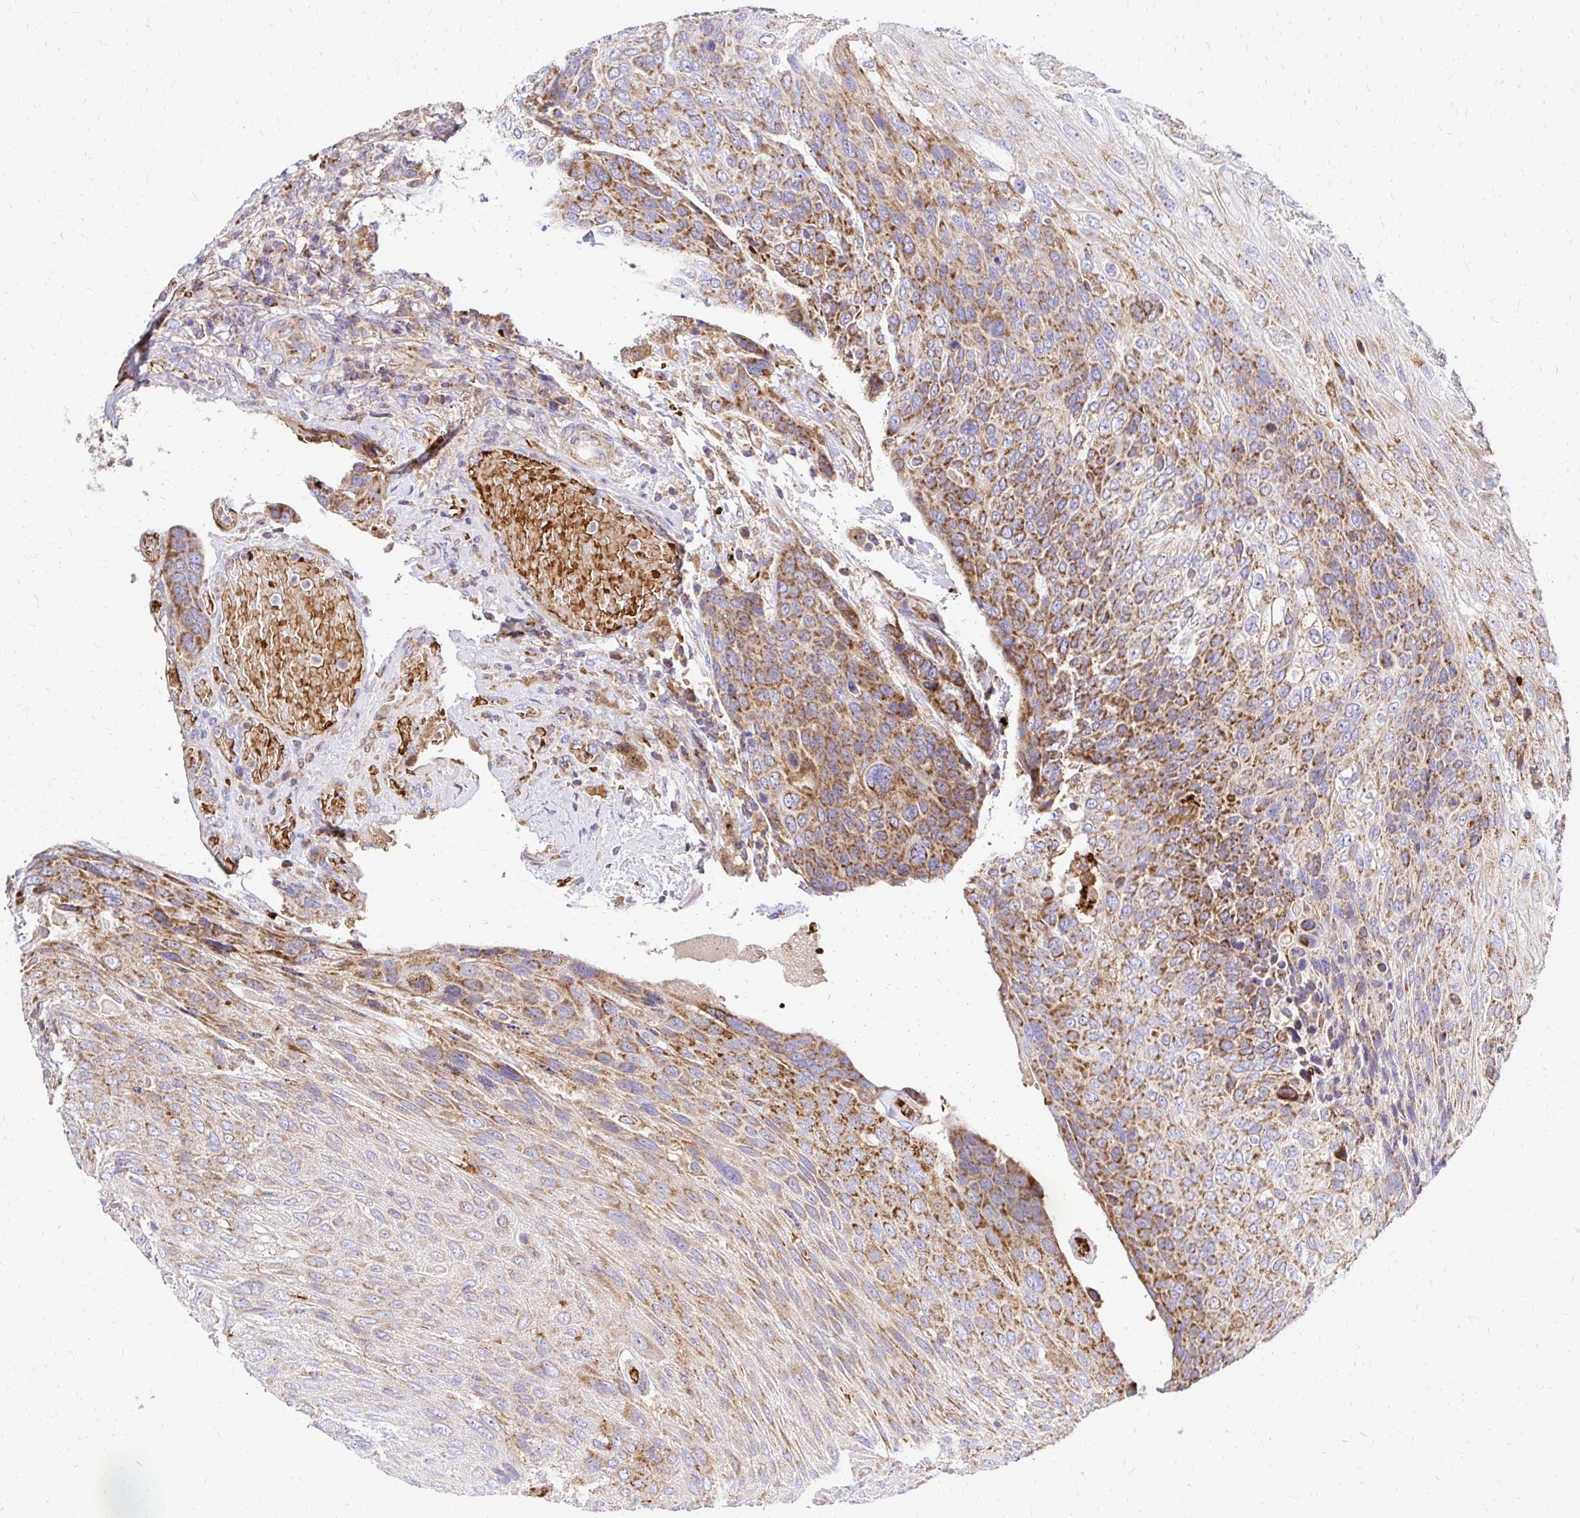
{"staining": {"intensity": "moderate", "quantity": ">75%", "location": "cytoplasmic/membranous"}, "tissue": "urothelial cancer", "cell_type": "Tumor cells", "image_type": "cancer", "snomed": [{"axis": "morphology", "description": "Urothelial carcinoma, High grade"}, {"axis": "topography", "description": "Urinary bladder"}], "caption": "IHC micrograph of human urothelial cancer stained for a protein (brown), which exhibits medium levels of moderate cytoplasmic/membranous staining in approximately >75% of tumor cells.", "gene": "MRPL13", "patient": {"sex": "female", "age": 70}}